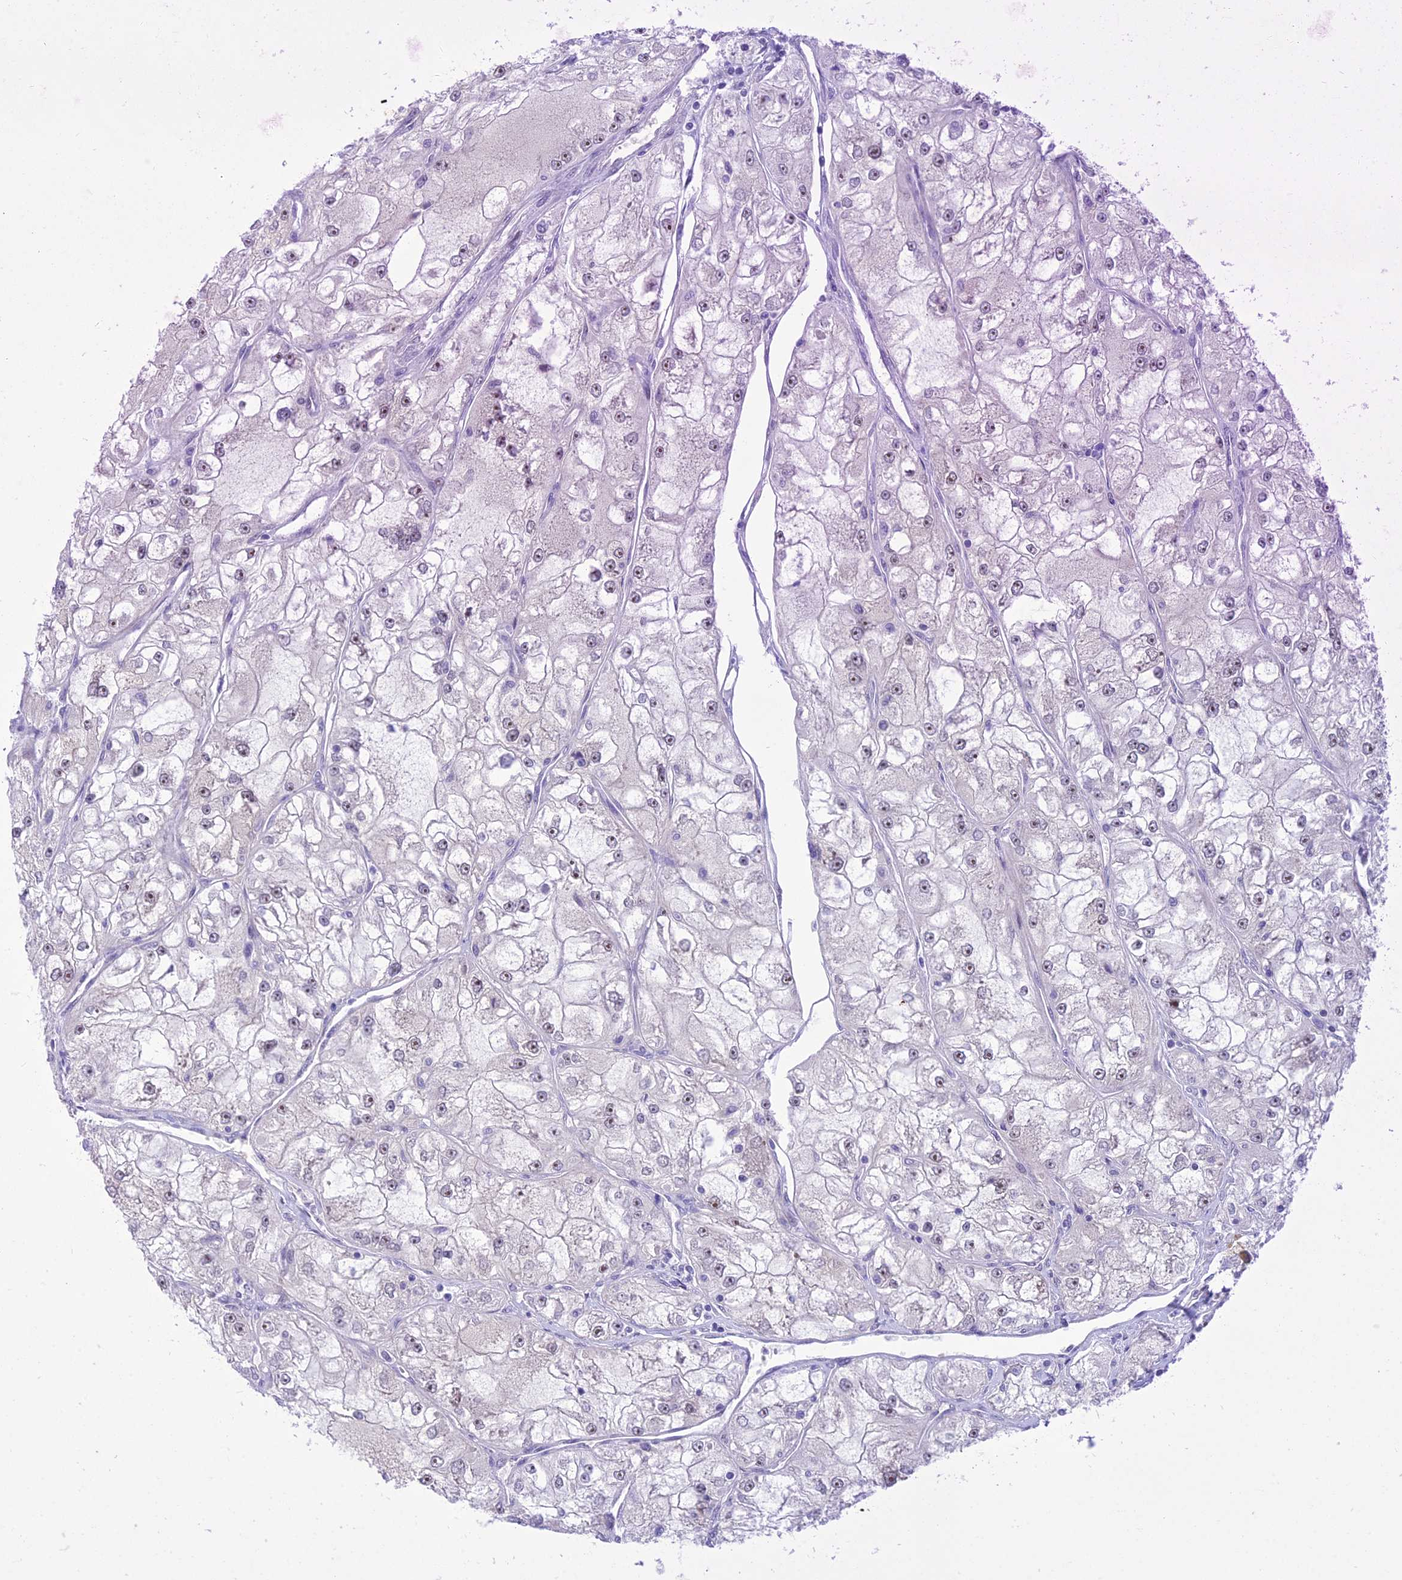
{"staining": {"intensity": "negative", "quantity": "none", "location": "none"}, "tissue": "renal cancer", "cell_type": "Tumor cells", "image_type": "cancer", "snomed": [{"axis": "morphology", "description": "Adenocarcinoma, NOS"}, {"axis": "topography", "description": "Kidney"}], "caption": "An IHC image of renal cancer (adenocarcinoma) is shown. There is no staining in tumor cells of renal cancer (adenocarcinoma).", "gene": "ASPDH", "patient": {"sex": "female", "age": 72}}